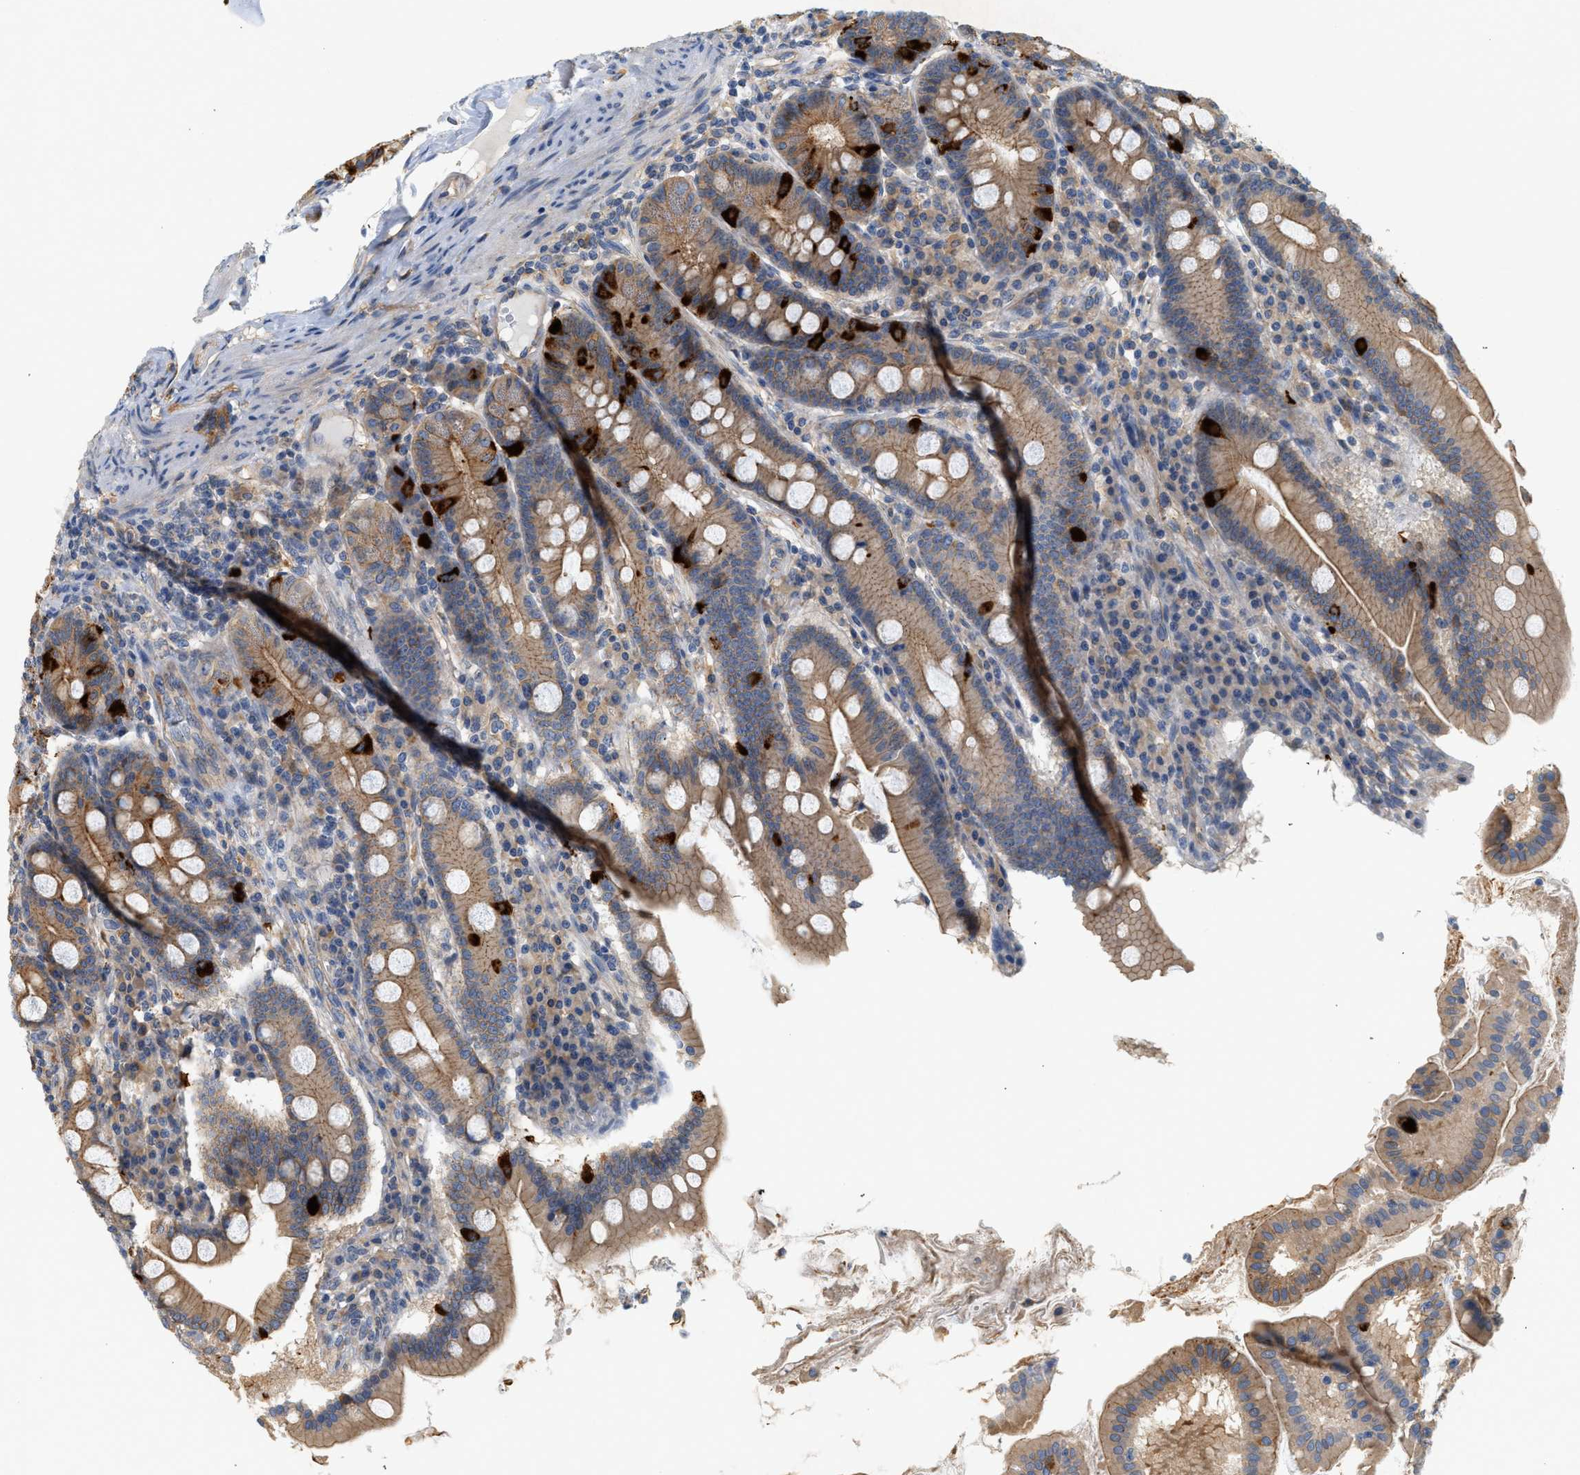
{"staining": {"intensity": "moderate", "quantity": ">75%", "location": "cytoplasmic/membranous"}, "tissue": "duodenum", "cell_type": "Glandular cells", "image_type": "normal", "snomed": [{"axis": "morphology", "description": "Normal tissue, NOS"}, {"axis": "topography", "description": "Duodenum"}], "caption": "Duodenum was stained to show a protein in brown. There is medium levels of moderate cytoplasmic/membranous expression in approximately >75% of glandular cells. Immunohistochemistry (ihc) stains the protein of interest in brown and the nuclei are stained blue.", "gene": "CTXN1", "patient": {"sex": "male", "age": 50}}